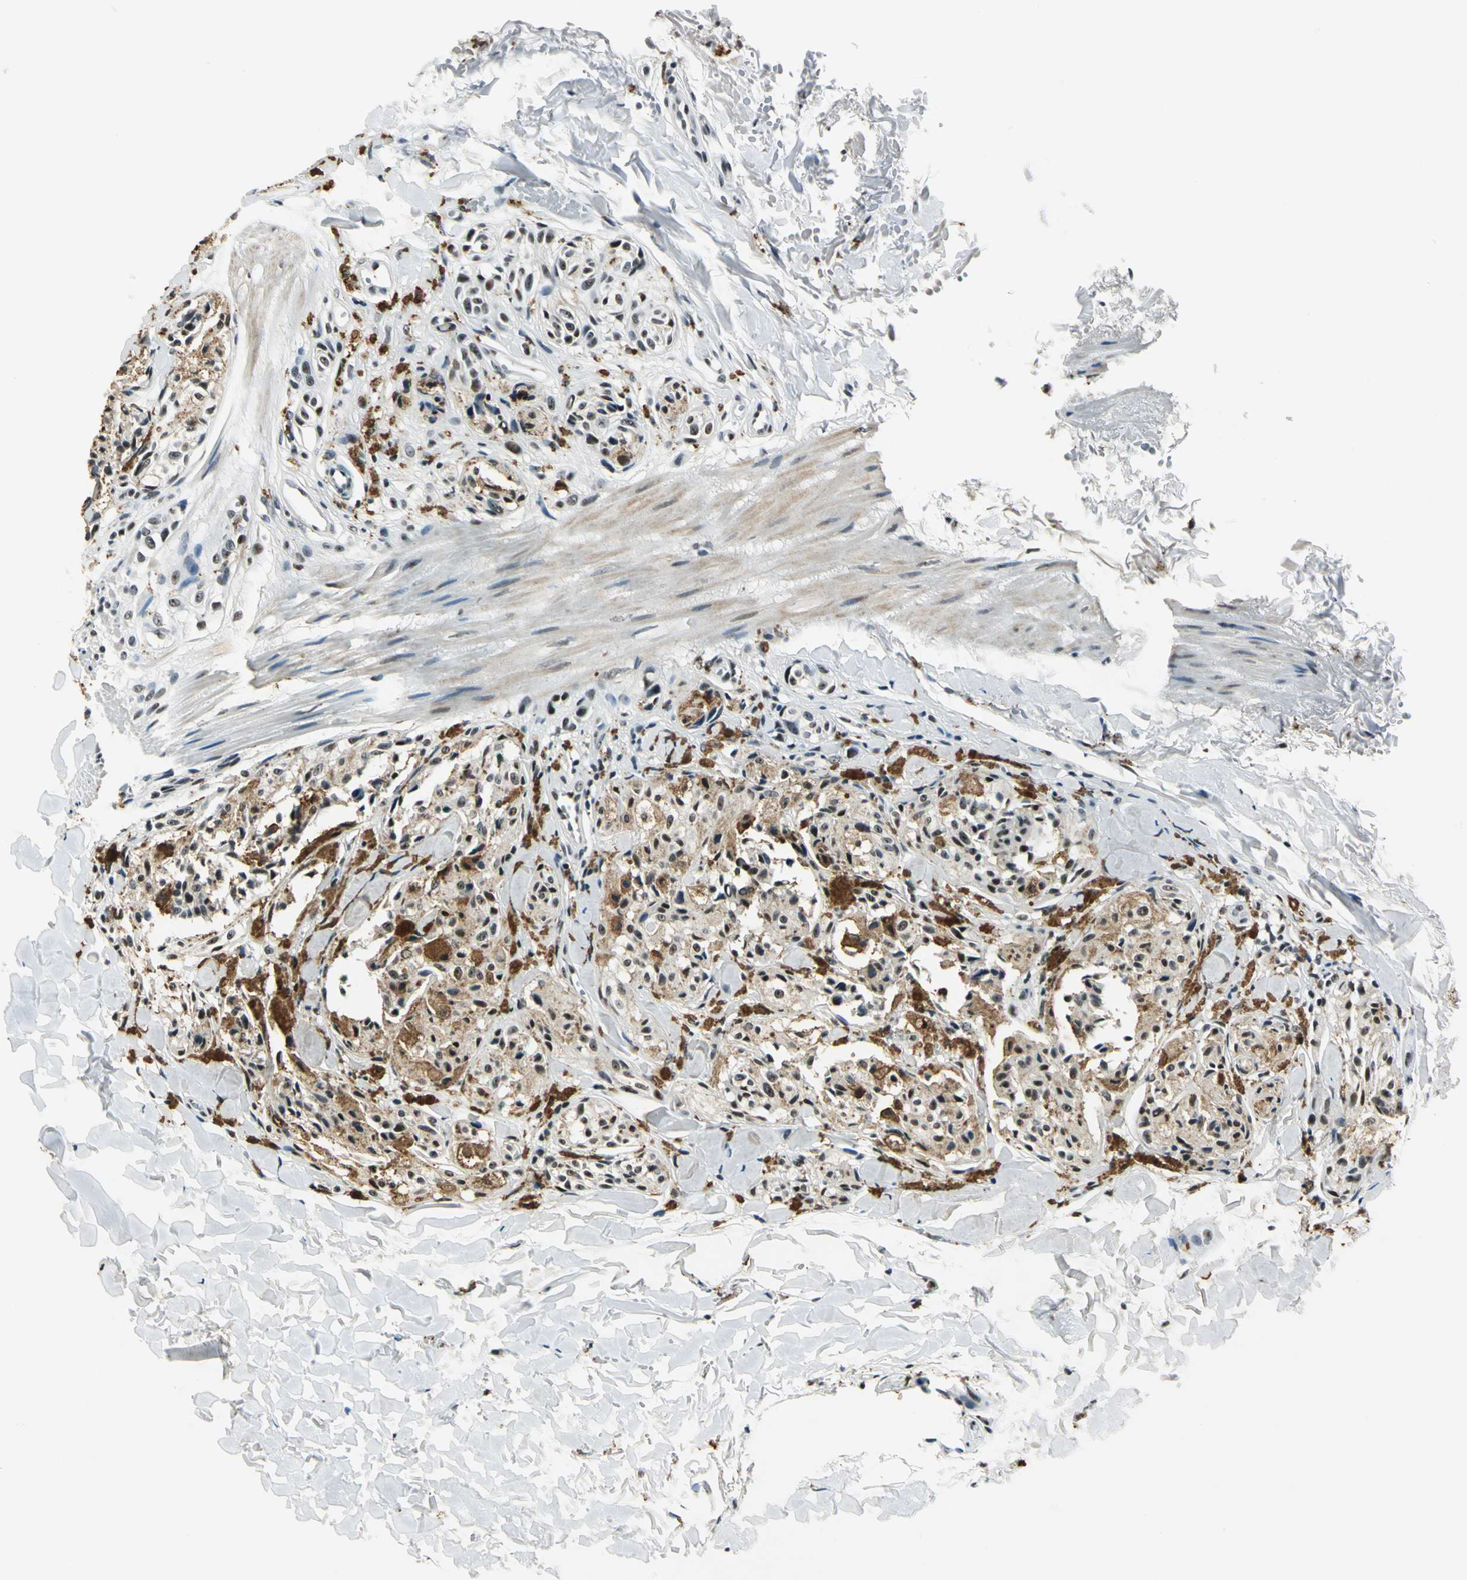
{"staining": {"intensity": "moderate", "quantity": "25%-75%", "location": "cytoplasmic/membranous,nuclear"}, "tissue": "melanoma", "cell_type": "Tumor cells", "image_type": "cancer", "snomed": [{"axis": "morphology", "description": "Malignant melanoma, Metastatic site"}, {"axis": "topography", "description": "Skin"}], "caption": "Immunohistochemistry of melanoma reveals medium levels of moderate cytoplasmic/membranous and nuclear staining in approximately 25%-75% of tumor cells.", "gene": "KAT6B", "patient": {"sex": "female", "age": 66}}